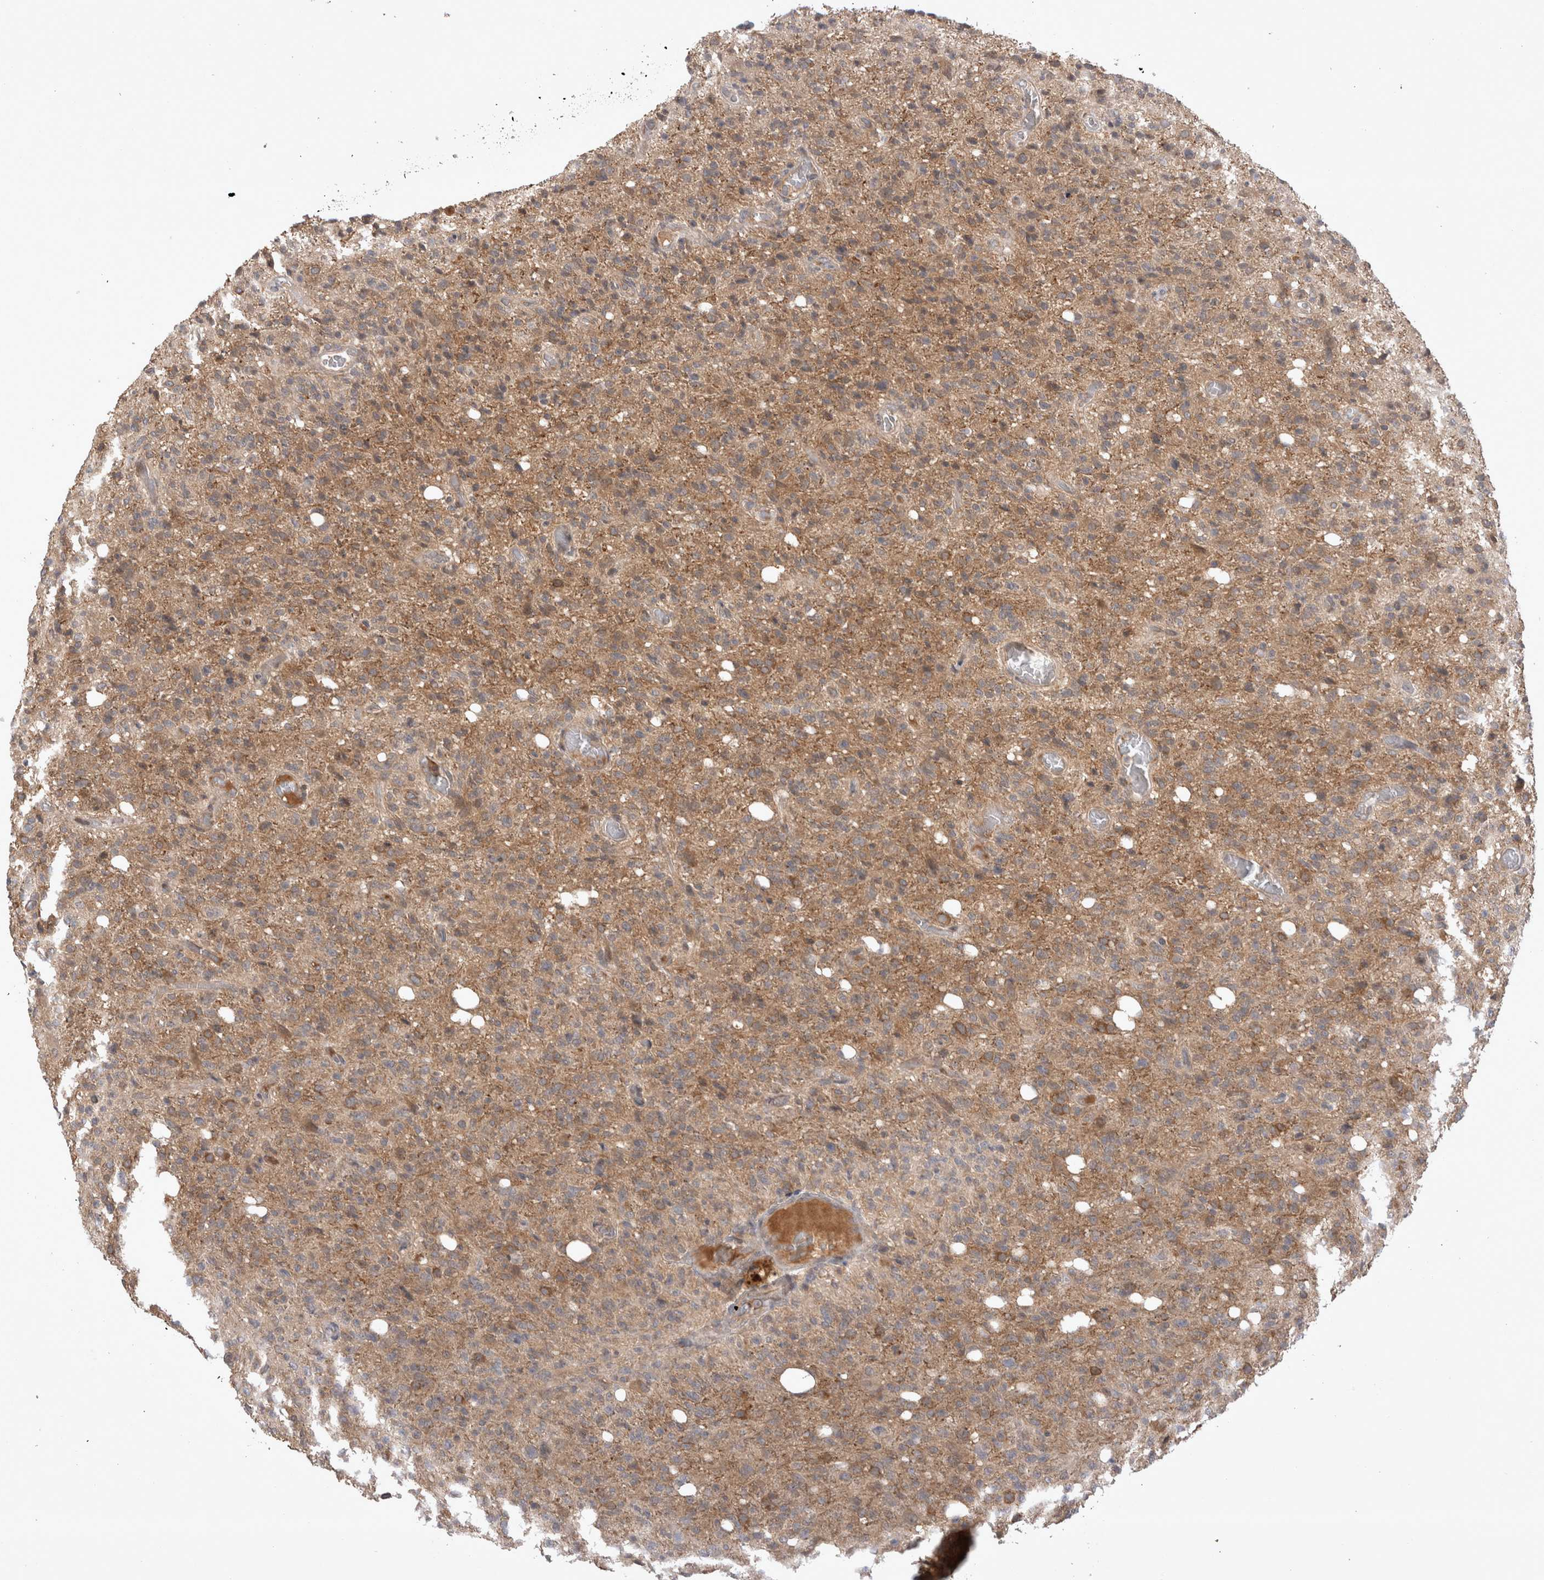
{"staining": {"intensity": "moderate", "quantity": ">75%", "location": "cytoplasmic/membranous"}, "tissue": "glioma", "cell_type": "Tumor cells", "image_type": "cancer", "snomed": [{"axis": "morphology", "description": "Glioma, malignant, High grade"}, {"axis": "topography", "description": "Brain"}], "caption": "Human glioma stained for a protein (brown) demonstrates moderate cytoplasmic/membranous positive expression in approximately >75% of tumor cells.", "gene": "PLEKHM1", "patient": {"sex": "female", "age": 57}}